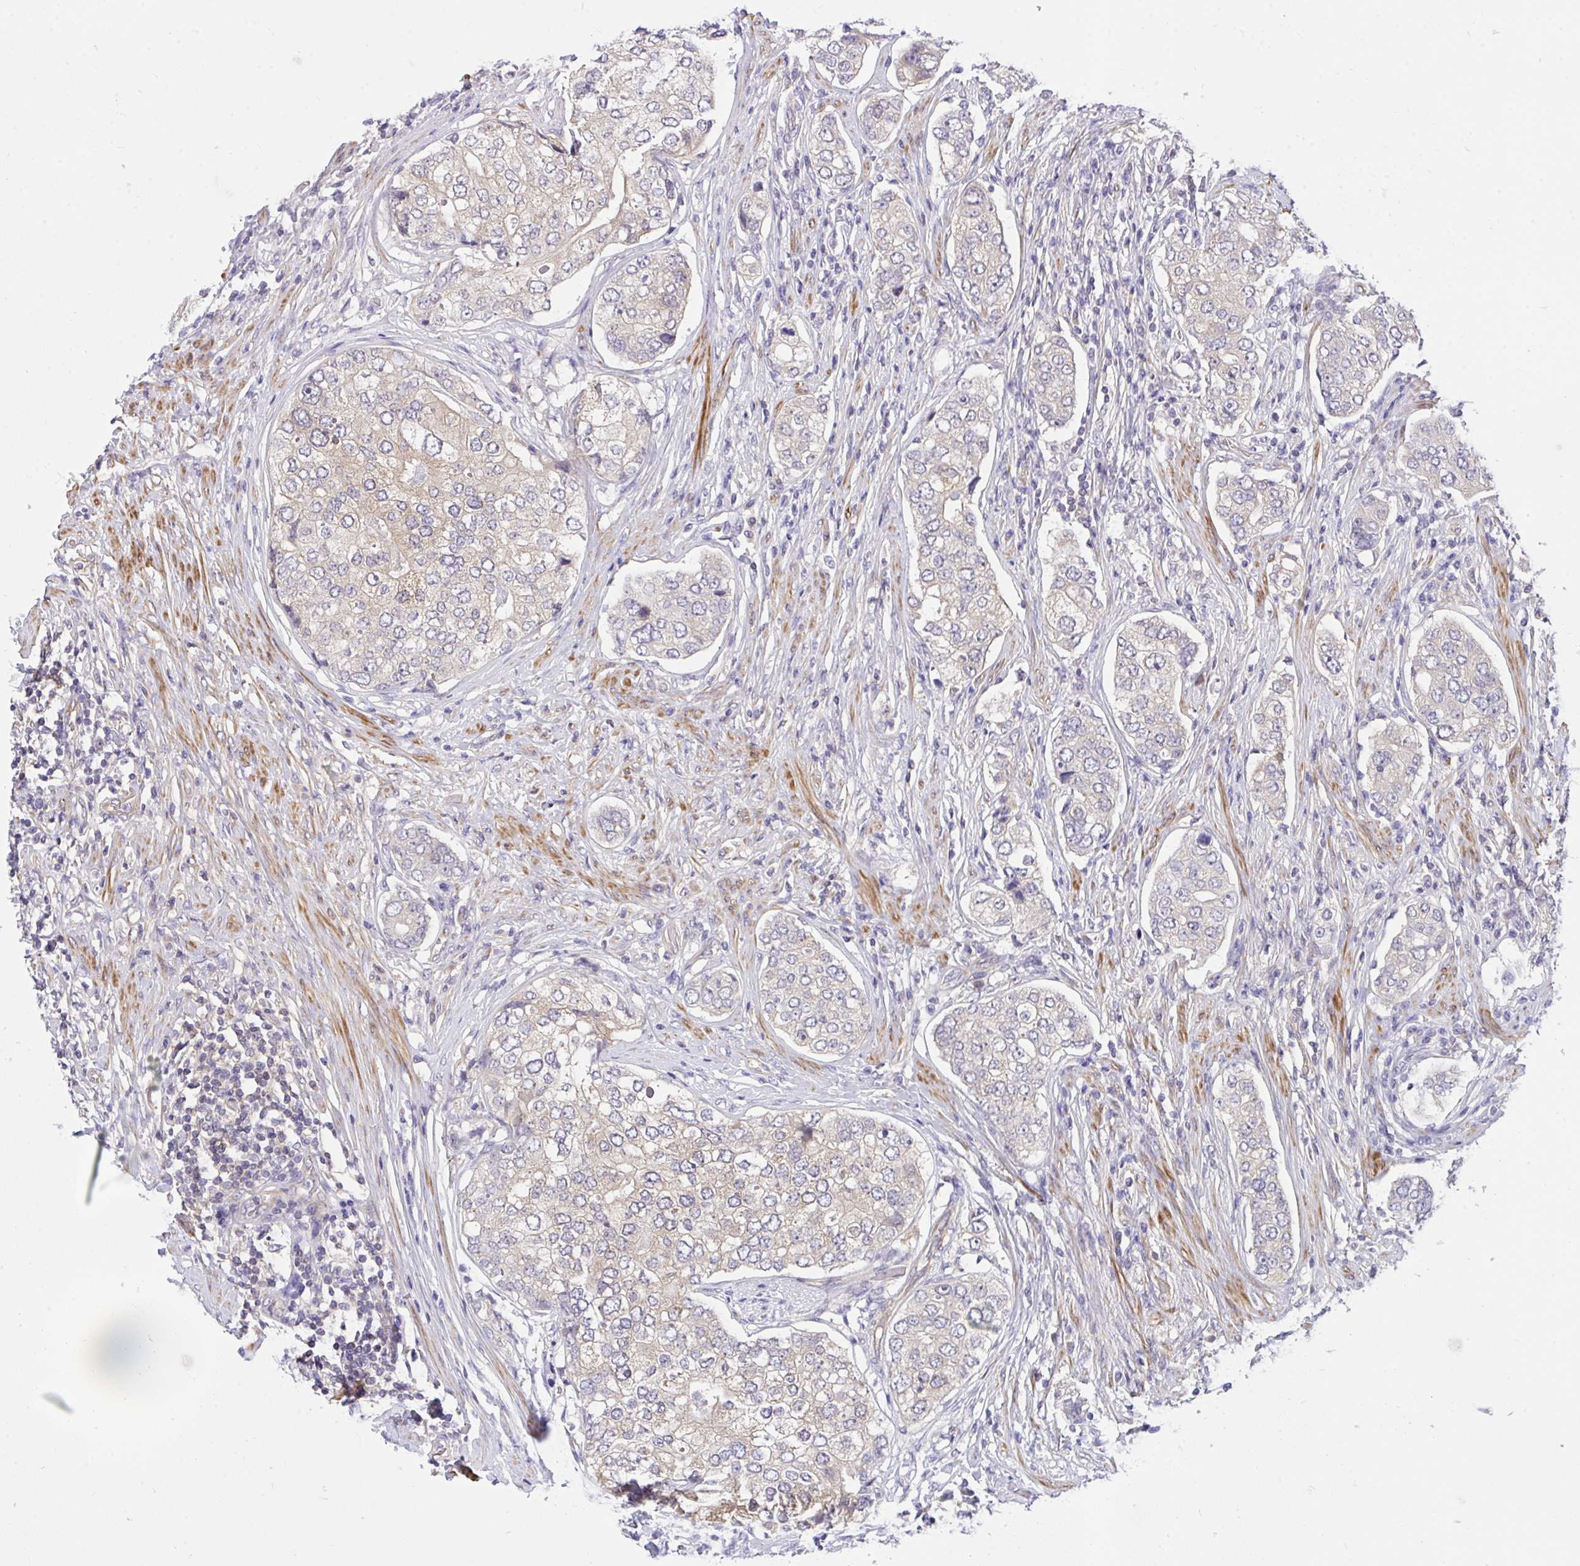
{"staining": {"intensity": "negative", "quantity": "none", "location": "none"}, "tissue": "prostate cancer", "cell_type": "Tumor cells", "image_type": "cancer", "snomed": [{"axis": "morphology", "description": "Adenocarcinoma, High grade"}, {"axis": "topography", "description": "Prostate"}], "caption": "This is an immunohistochemistry micrograph of high-grade adenocarcinoma (prostate). There is no positivity in tumor cells.", "gene": "C19orf54", "patient": {"sex": "male", "age": 60}}